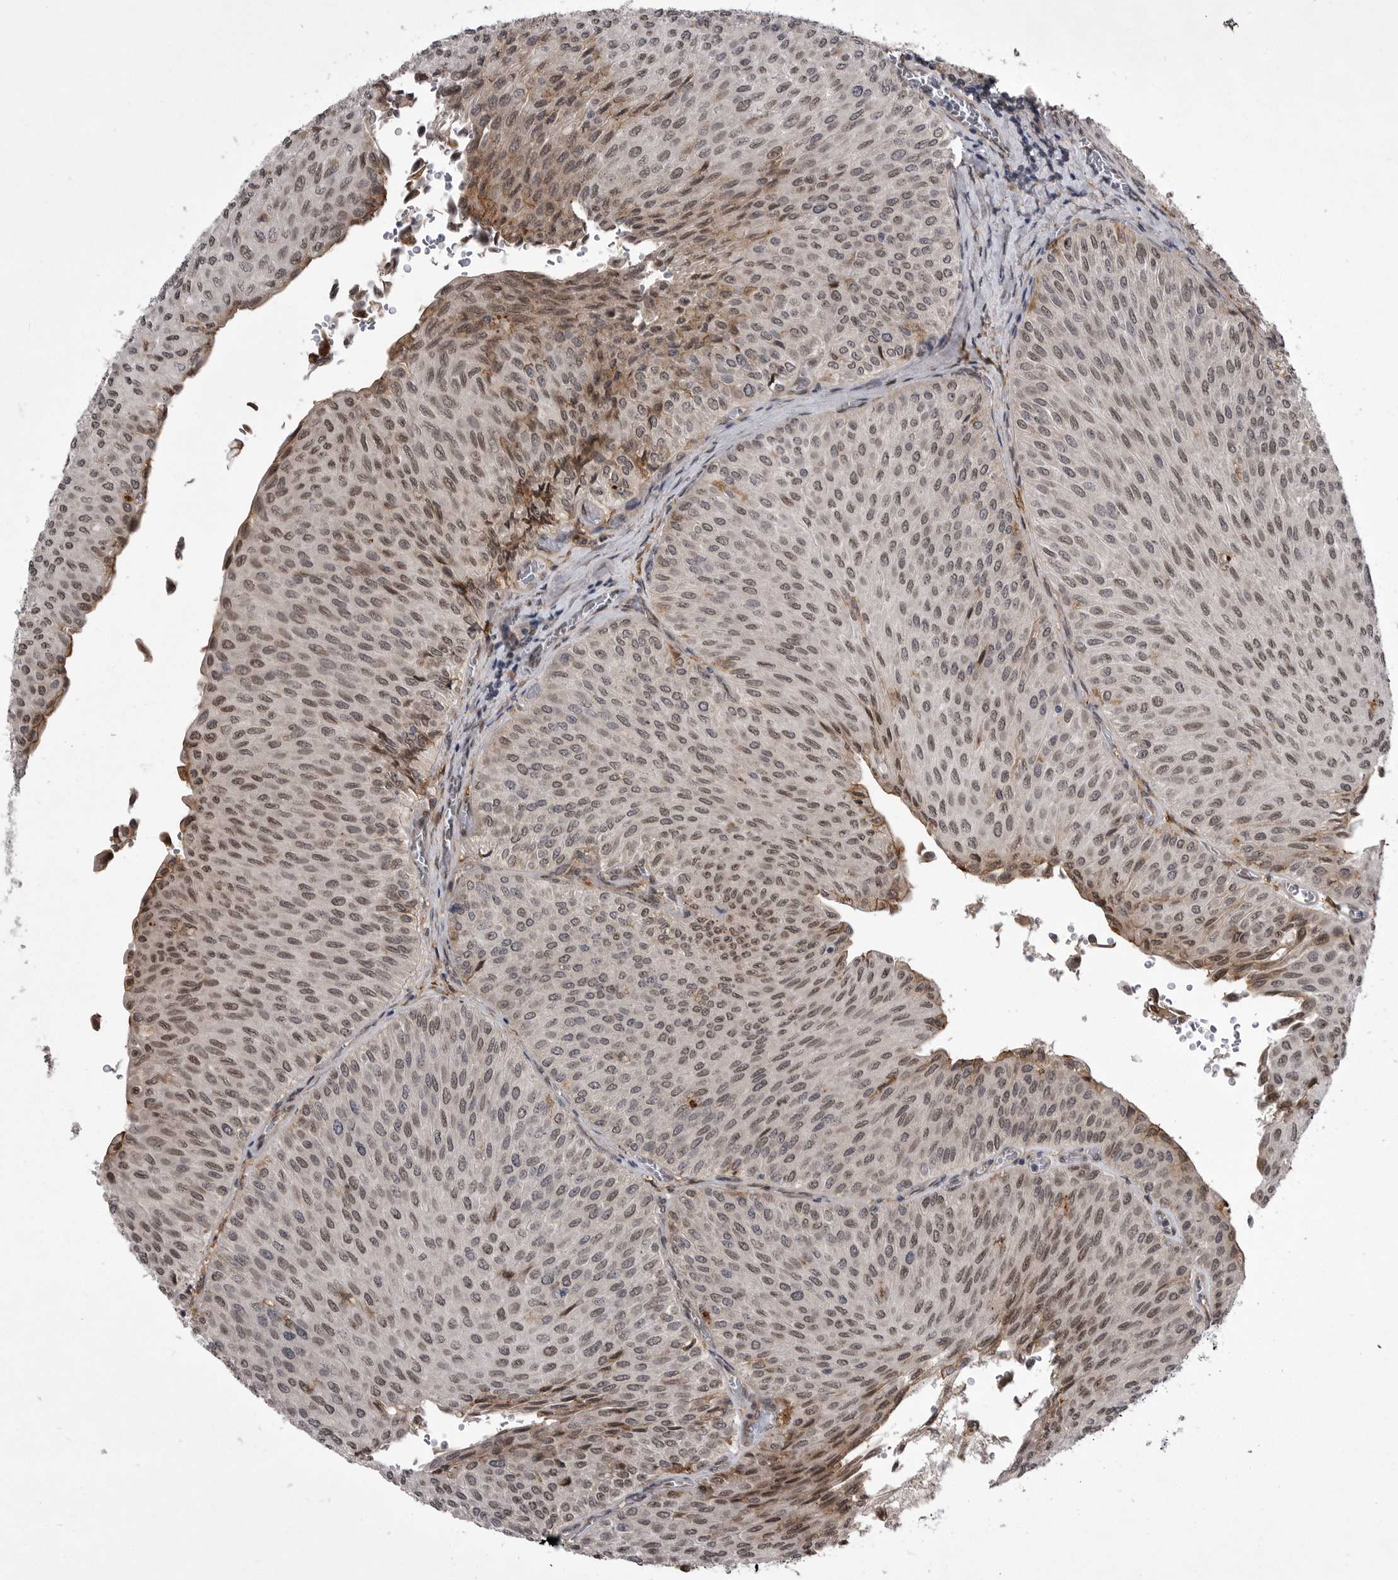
{"staining": {"intensity": "moderate", "quantity": ">75%", "location": "cytoplasmic/membranous,nuclear"}, "tissue": "urothelial cancer", "cell_type": "Tumor cells", "image_type": "cancer", "snomed": [{"axis": "morphology", "description": "Urothelial carcinoma, Low grade"}, {"axis": "topography", "description": "Urinary bladder"}], "caption": "Human urothelial carcinoma (low-grade) stained with a protein marker shows moderate staining in tumor cells.", "gene": "ABL1", "patient": {"sex": "male", "age": 78}}